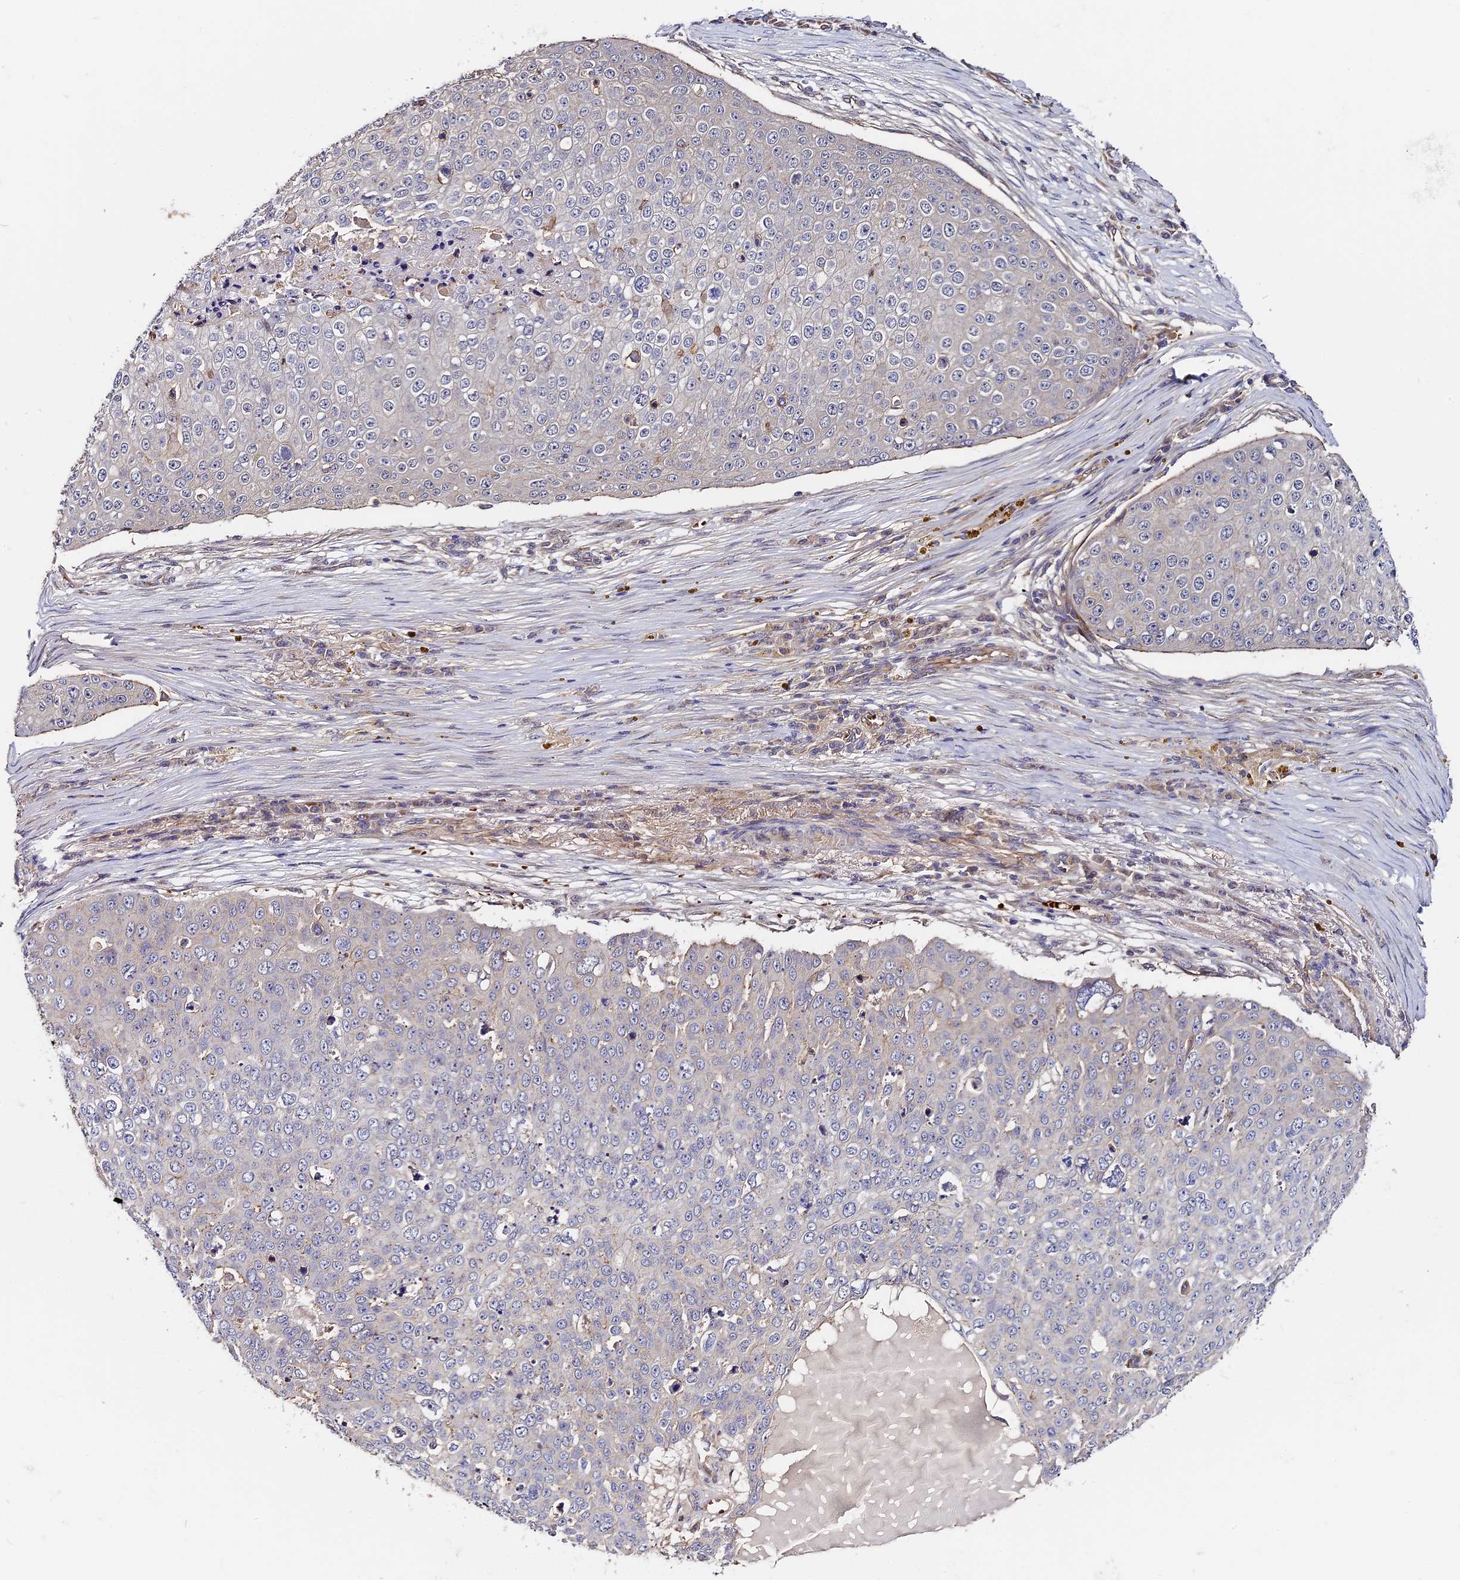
{"staining": {"intensity": "negative", "quantity": "none", "location": "none"}, "tissue": "skin cancer", "cell_type": "Tumor cells", "image_type": "cancer", "snomed": [{"axis": "morphology", "description": "Squamous cell carcinoma, NOS"}, {"axis": "topography", "description": "Skin"}], "caption": "Micrograph shows no significant protein positivity in tumor cells of skin cancer (squamous cell carcinoma).", "gene": "MISP3", "patient": {"sex": "male", "age": 71}}